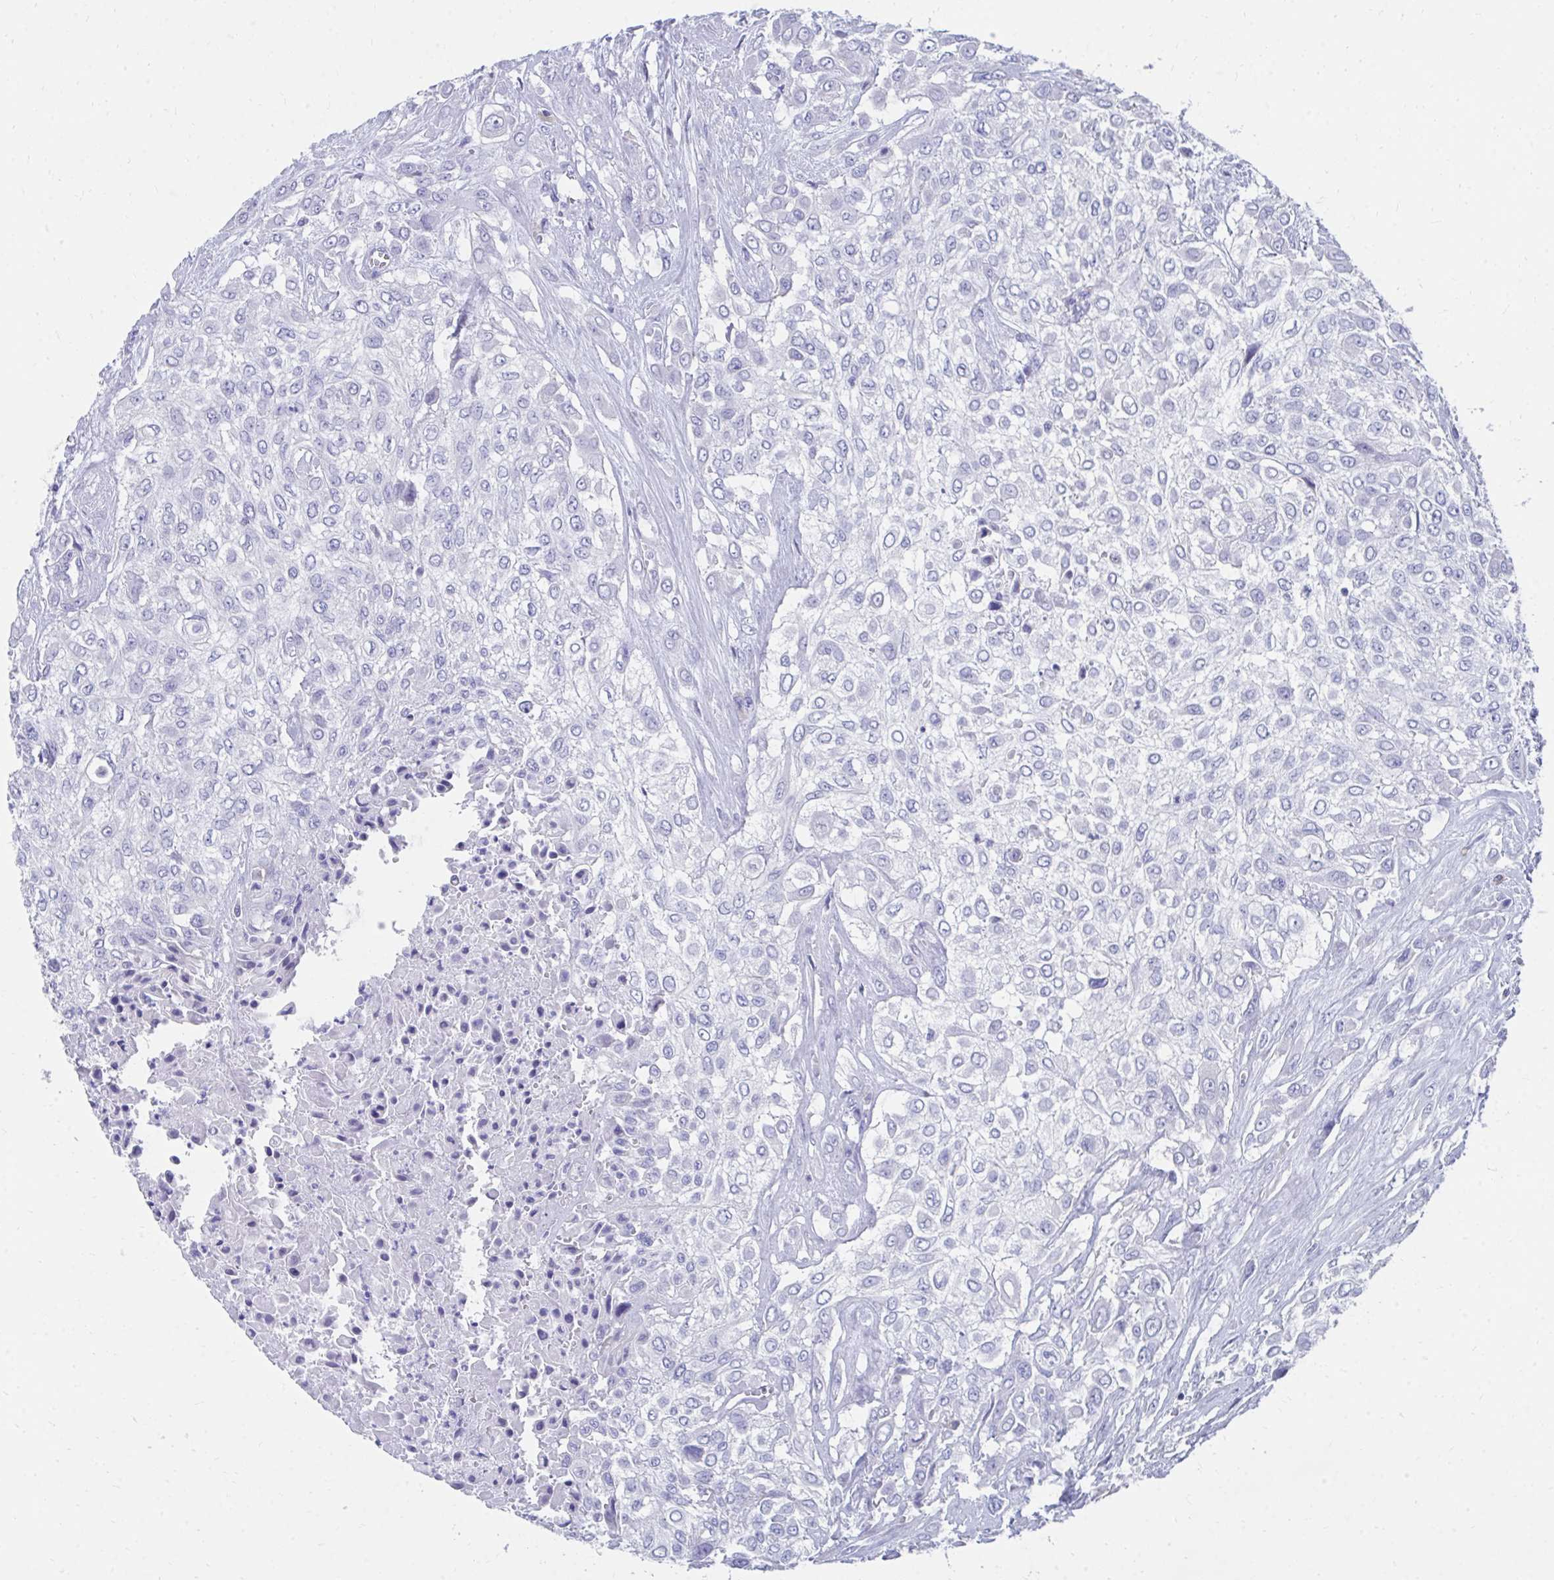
{"staining": {"intensity": "negative", "quantity": "none", "location": "none"}, "tissue": "urothelial cancer", "cell_type": "Tumor cells", "image_type": "cancer", "snomed": [{"axis": "morphology", "description": "Urothelial carcinoma, High grade"}, {"axis": "topography", "description": "Urinary bladder"}], "caption": "The image reveals no staining of tumor cells in high-grade urothelial carcinoma.", "gene": "HGD", "patient": {"sex": "male", "age": 57}}